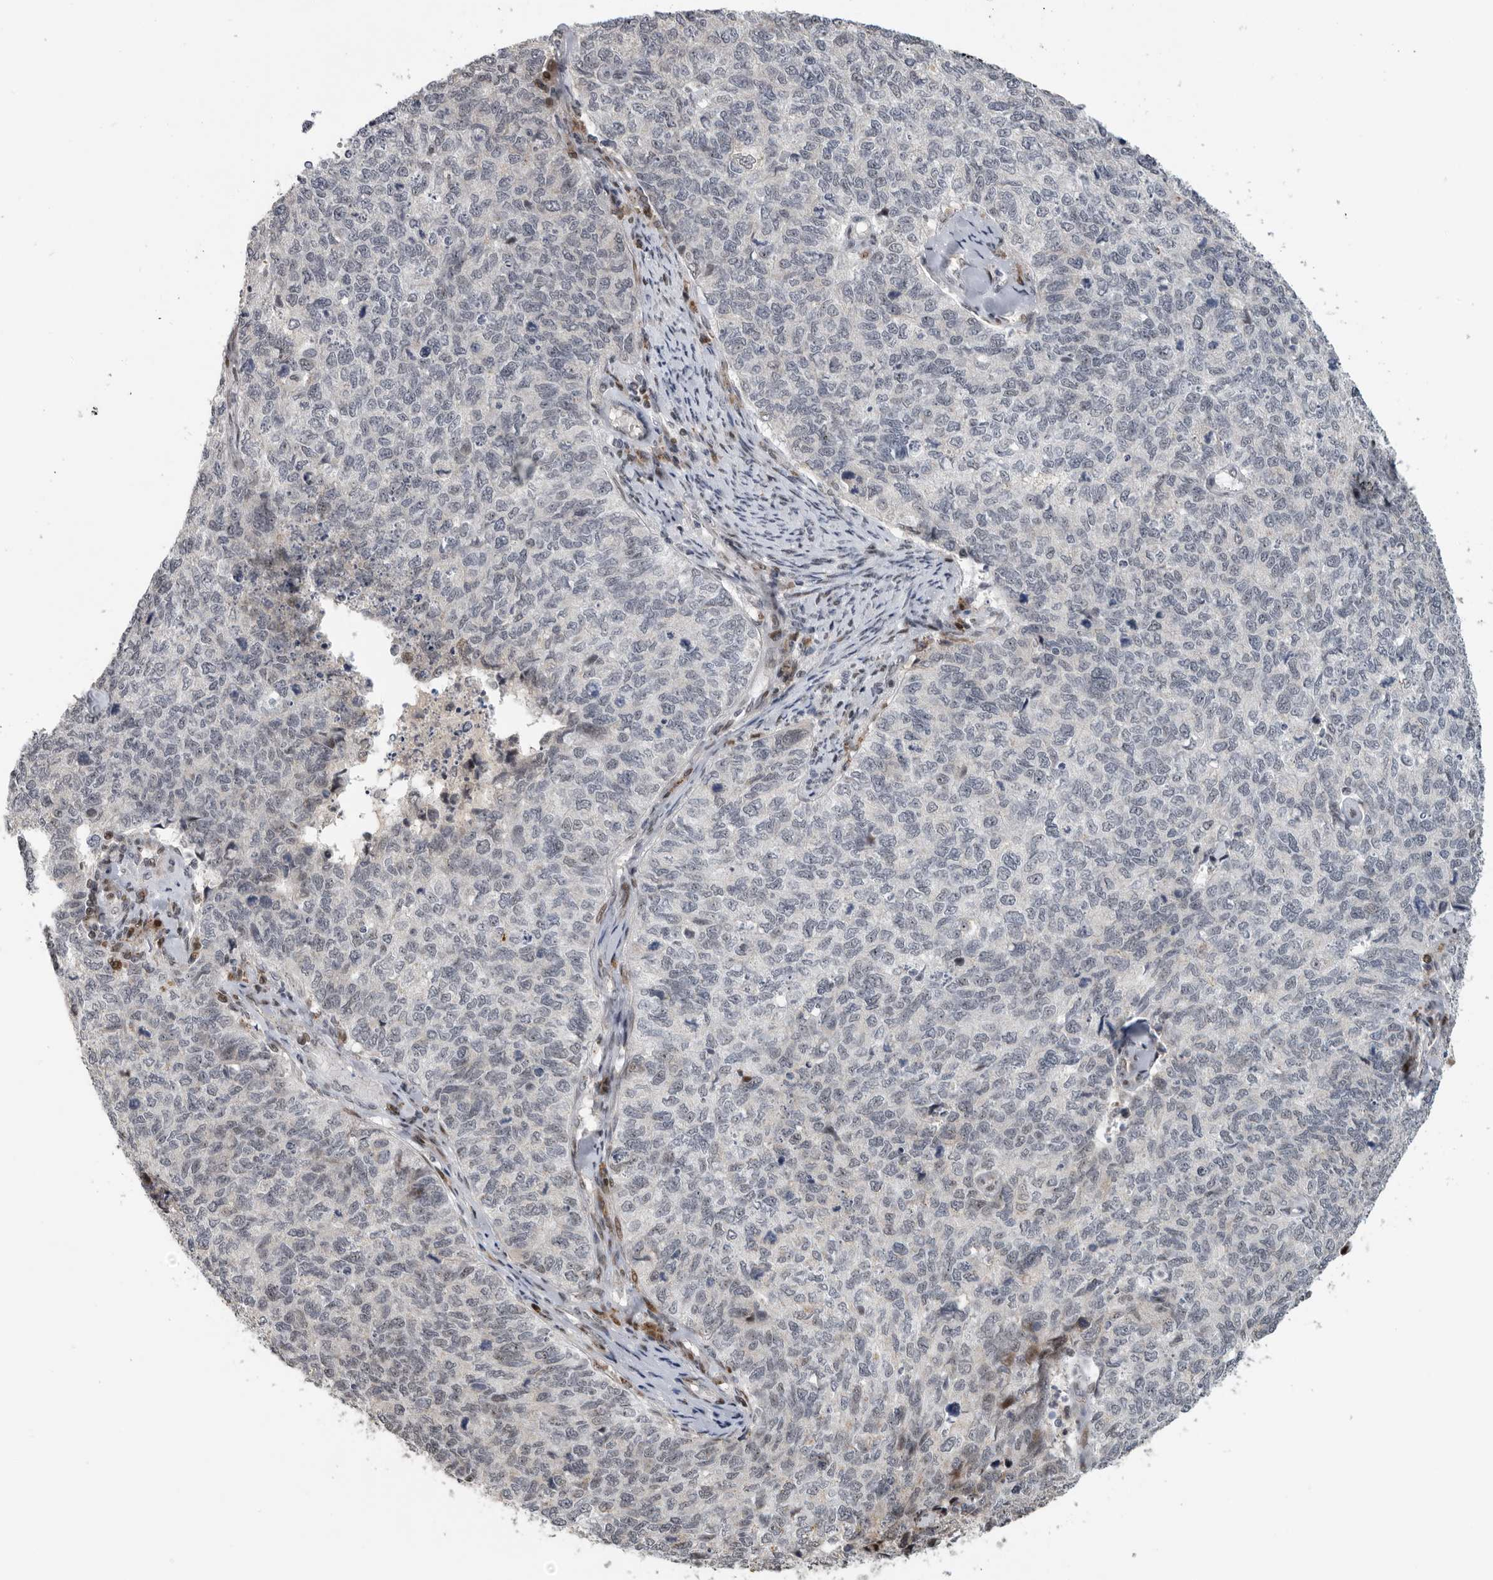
{"staining": {"intensity": "negative", "quantity": "none", "location": "none"}, "tissue": "cervical cancer", "cell_type": "Tumor cells", "image_type": "cancer", "snomed": [{"axis": "morphology", "description": "Squamous cell carcinoma, NOS"}, {"axis": "topography", "description": "Cervix"}], "caption": "The image reveals no staining of tumor cells in cervical cancer (squamous cell carcinoma). Nuclei are stained in blue.", "gene": "PCMTD1", "patient": {"sex": "female", "age": 63}}